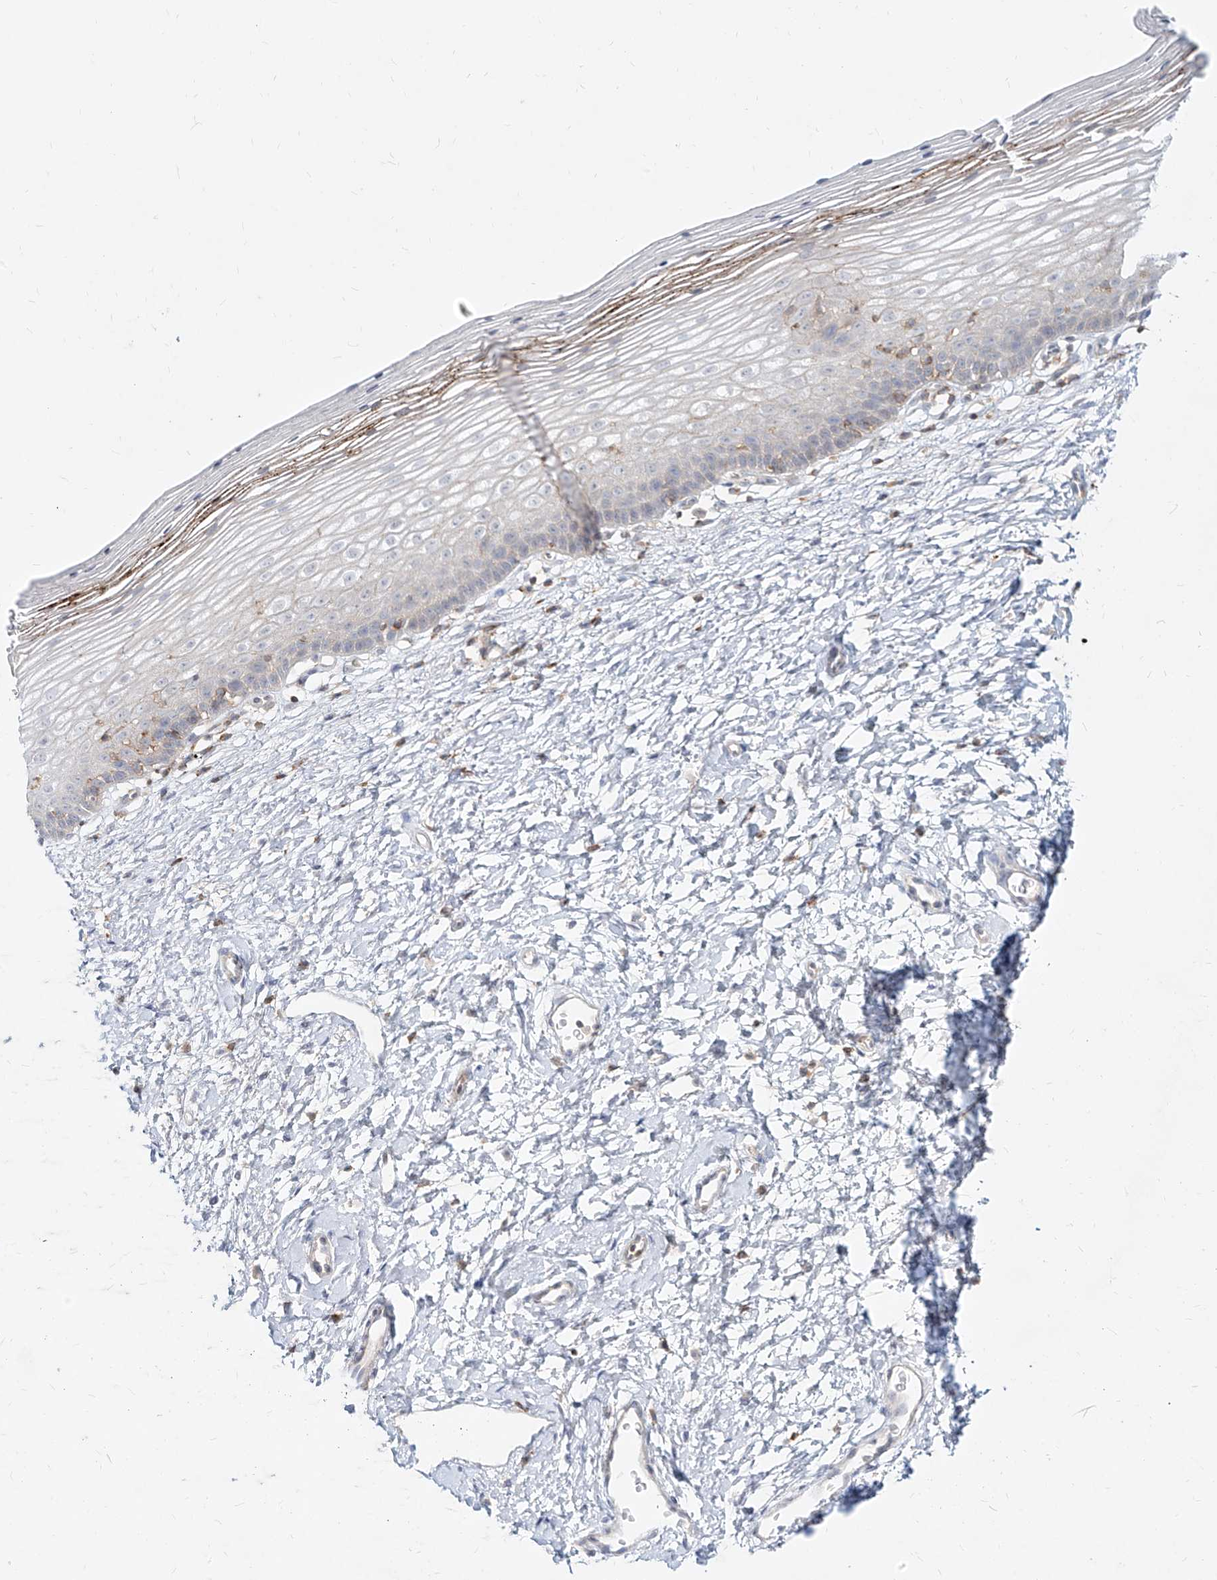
{"staining": {"intensity": "weak", "quantity": "<25%", "location": "cytoplasmic/membranous"}, "tissue": "cervix", "cell_type": "Glandular cells", "image_type": "normal", "snomed": [{"axis": "morphology", "description": "Normal tissue, NOS"}, {"axis": "topography", "description": "Cervix"}], "caption": "Immunohistochemistry (IHC) image of normal human cervix stained for a protein (brown), which exhibits no expression in glandular cells.", "gene": "SLC2A12", "patient": {"sex": "female", "age": 72}}